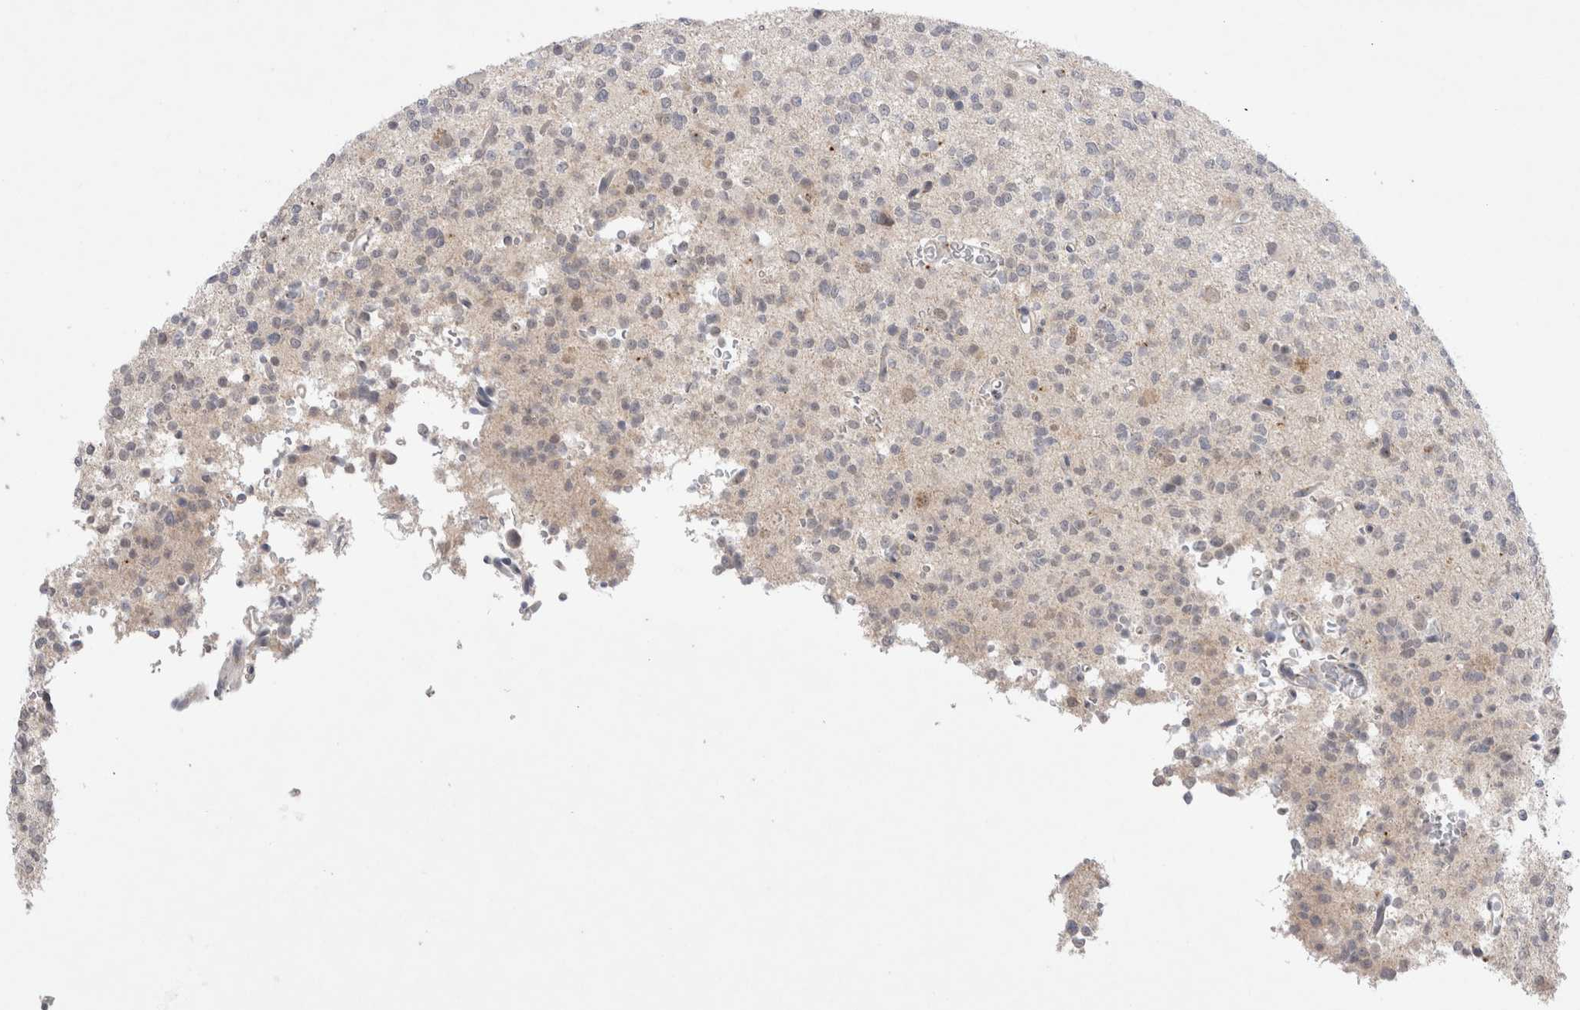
{"staining": {"intensity": "negative", "quantity": "none", "location": "none"}, "tissue": "glioma", "cell_type": "Tumor cells", "image_type": "cancer", "snomed": [{"axis": "morphology", "description": "Glioma, malignant, High grade"}, {"axis": "topography", "description": "Brain"}], "caption": "An immunohistochemistry image of malignant glioma (high-grade) is shown. There is no staining in tumor cells of malignant glioma (high-grade).", "gene": "BICD2", "patient": {"sex": "female", "age": 62}}